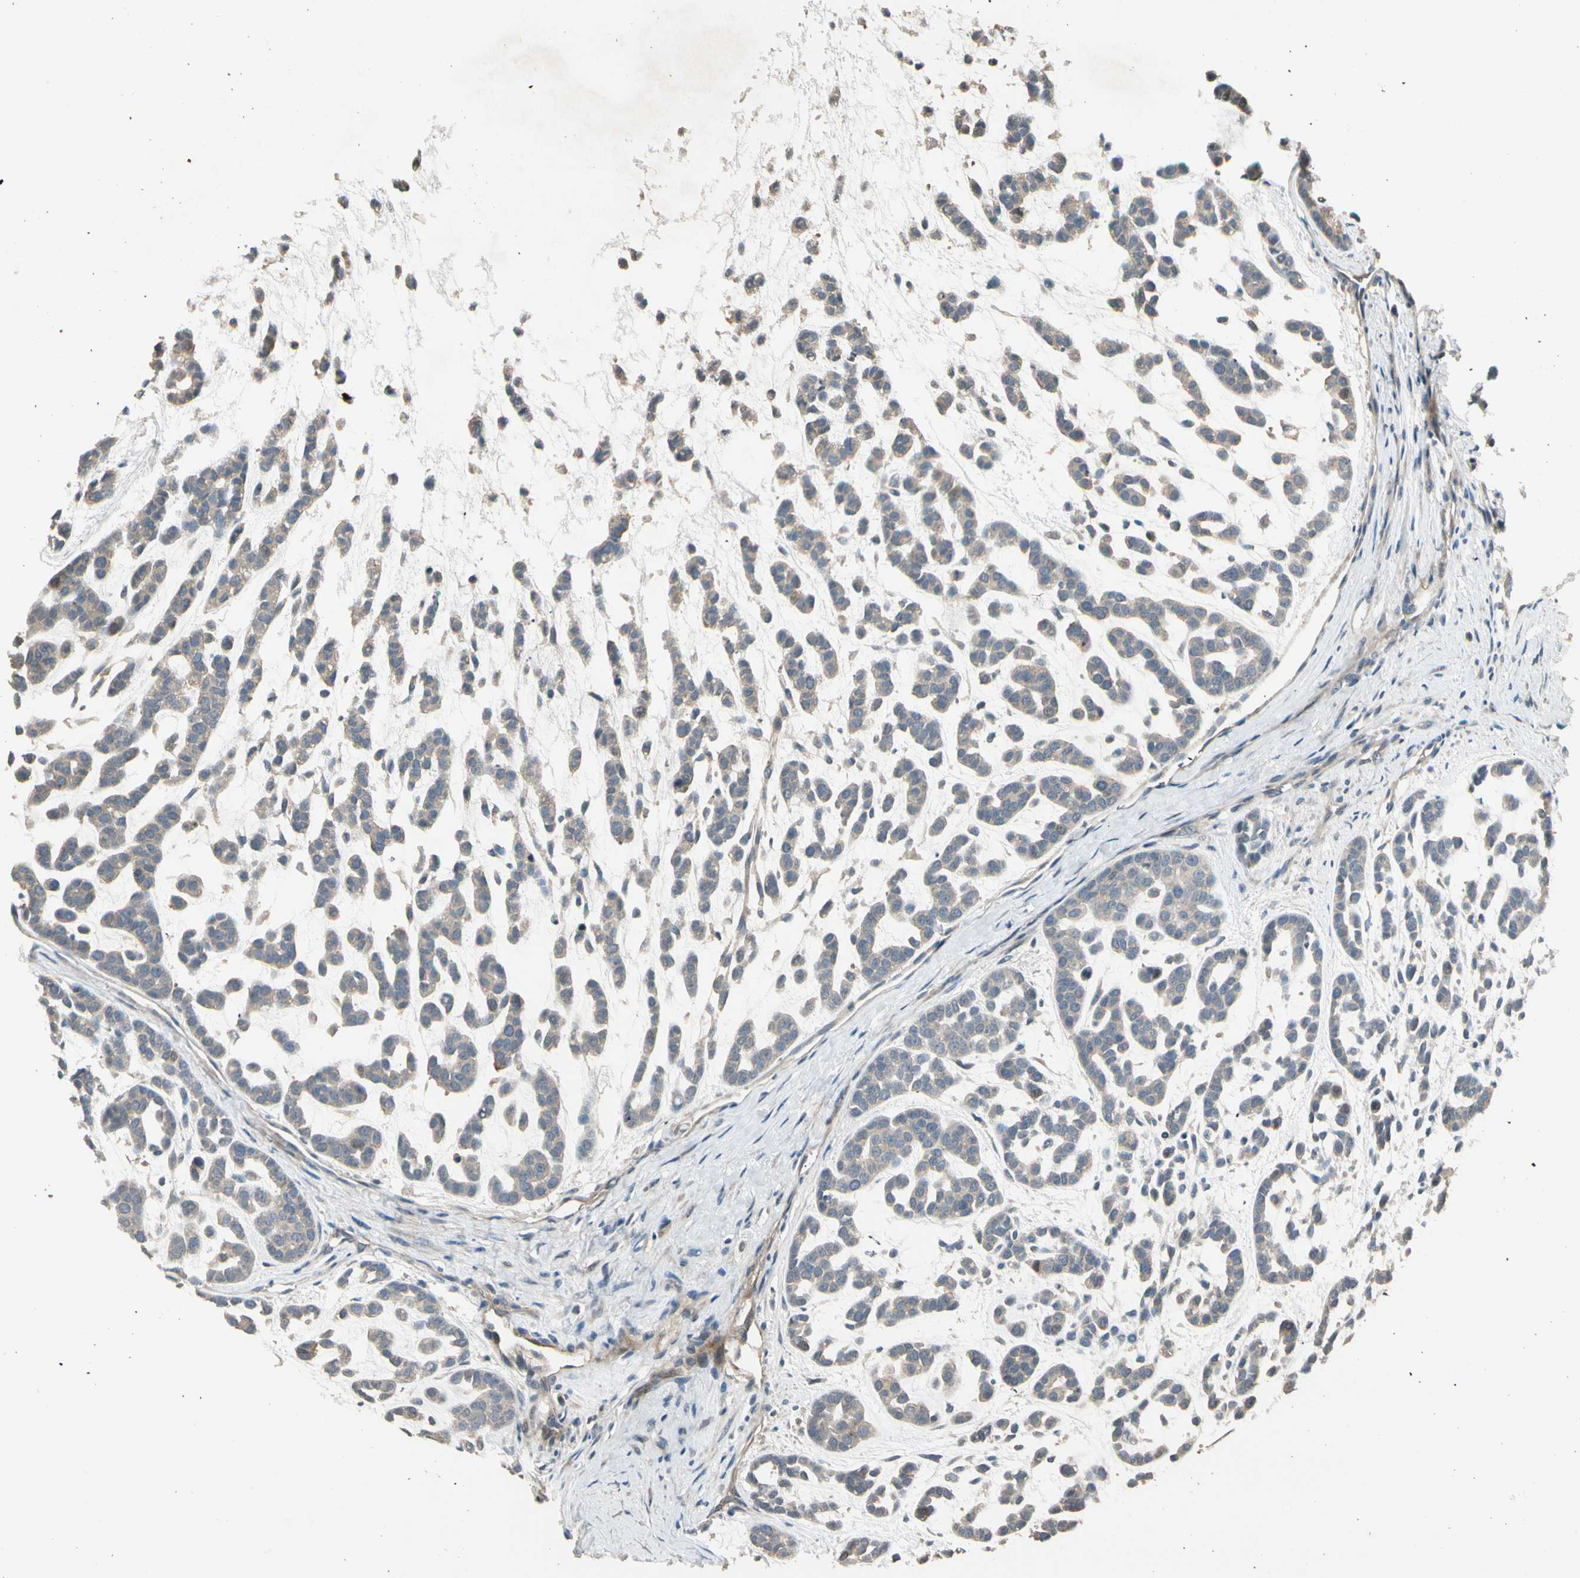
{"staining": {"intensity": "weak", "quantity": "25%-75%", "location": "cytoplasmic/membranous"}, "tissue": "head and neck cancer", "cell_type": "Tumor cells", "image_type": "cancer", "snomed": [{"axis": "morphology", "description": "Adenocarcinoma, NOS"}, {"axis": "morphology", "description": "Adenoma, NOS"}, {"axis": "topography", "description": "Head-Neck"}], "caption": "Immunohistochemical staining of human head and neck cancer (adenocarcinoma) exhibits low levels of weak cytoplasmic/membranous protein positivity in about 25%-75% of tumor cells.", "gene": "ACVR1", "patient": {"sex": "female", "age": 55}}